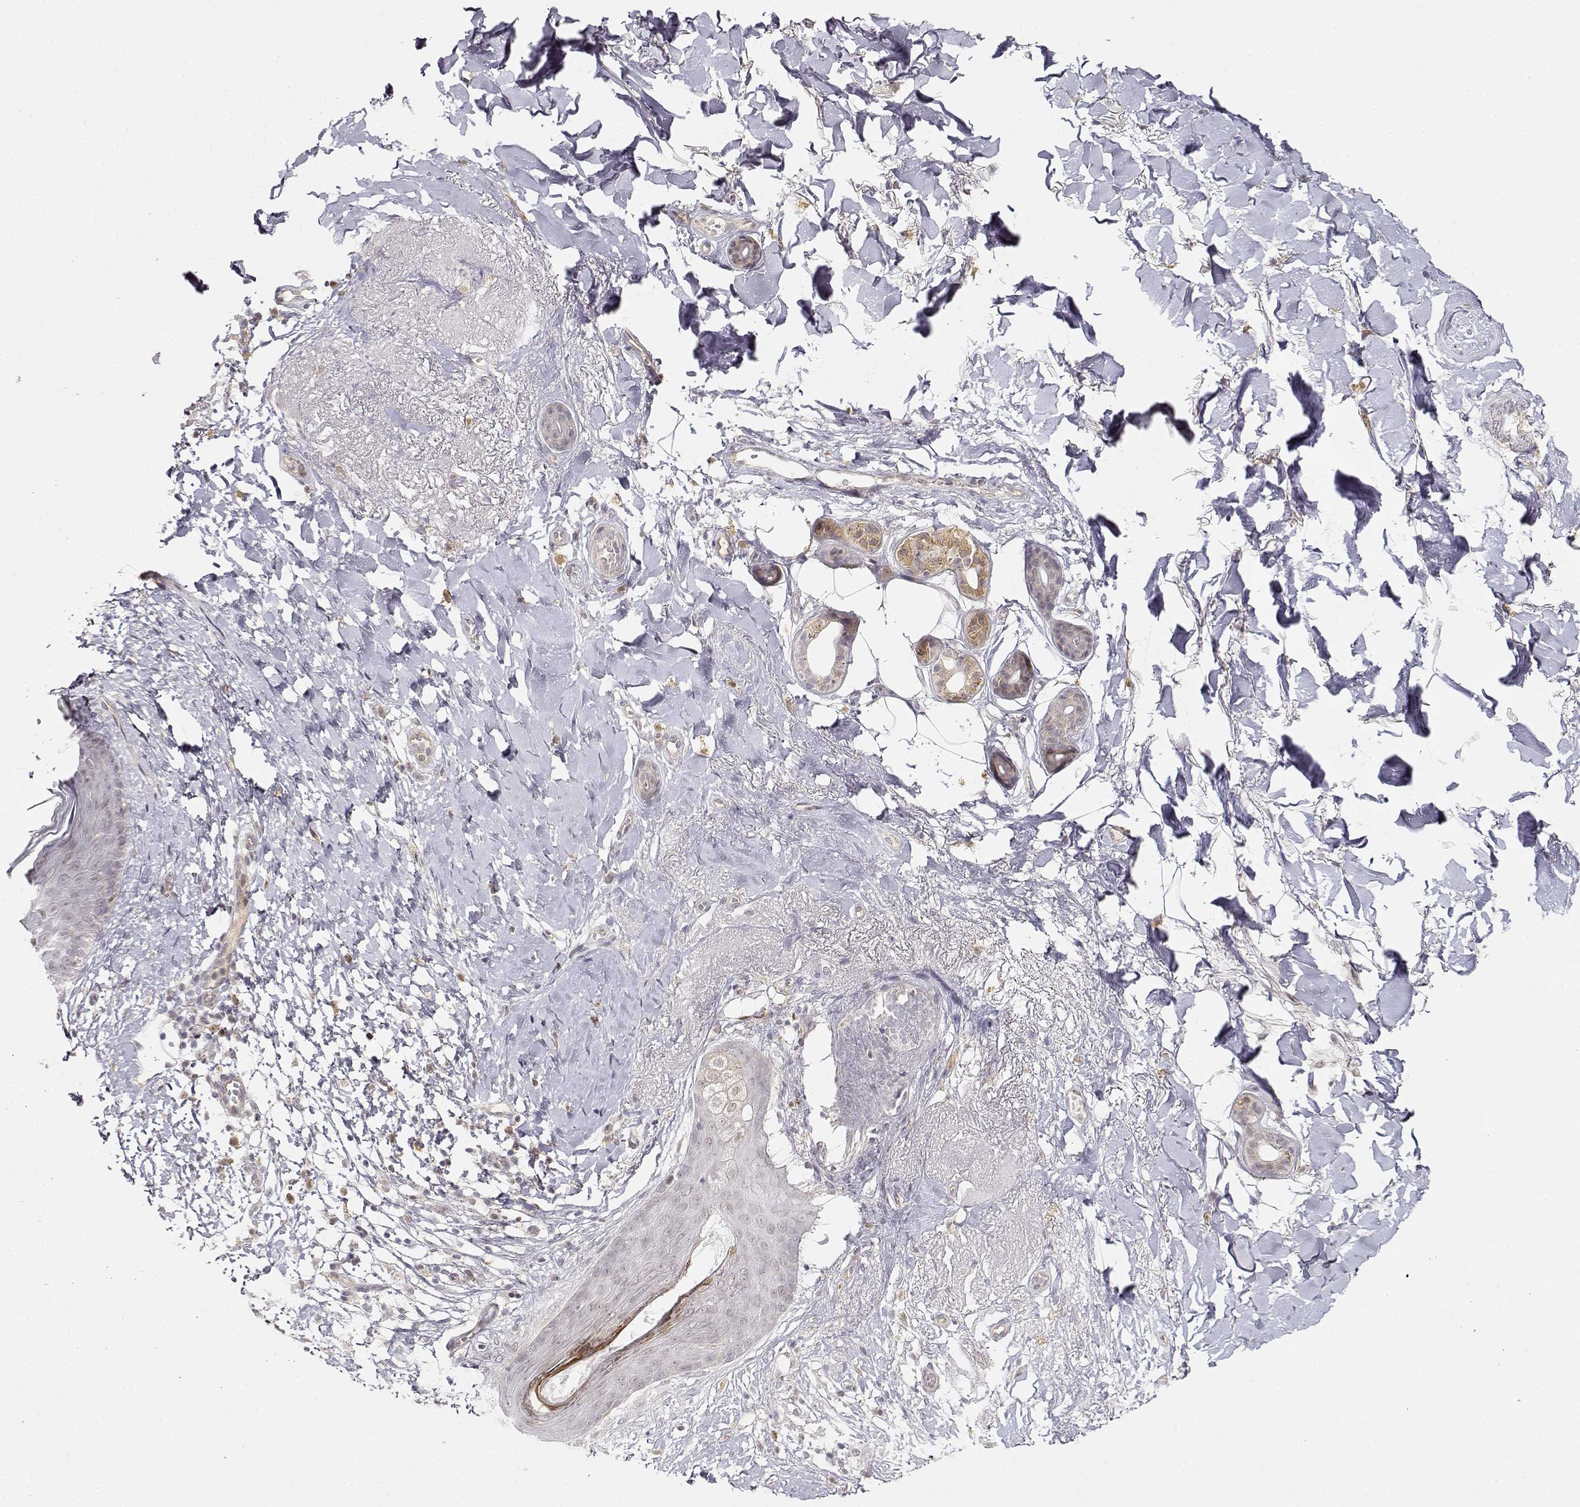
{"staining": {"intensity": "weak", "quantity": "<25%", "location": "cytoplasmic/membranous"}, "tissue": "skin cancer", "cell_type": "Tumor cells", "image_type": "cancer", "snomed": [{"axis": "morphology", "description": "Normal tissue, NOS"}, {"axis": "morphology", "description": "Basal cell carcinoma"}, {"axis": "topography", "description": "Skin"}], "caption": "This is an immunohistochemistry image of basal cell carcinoma (skin). There is no positivity in tumor cells.", "gene": "EAF2", "patient": {"sex": "male", "age": 84}}